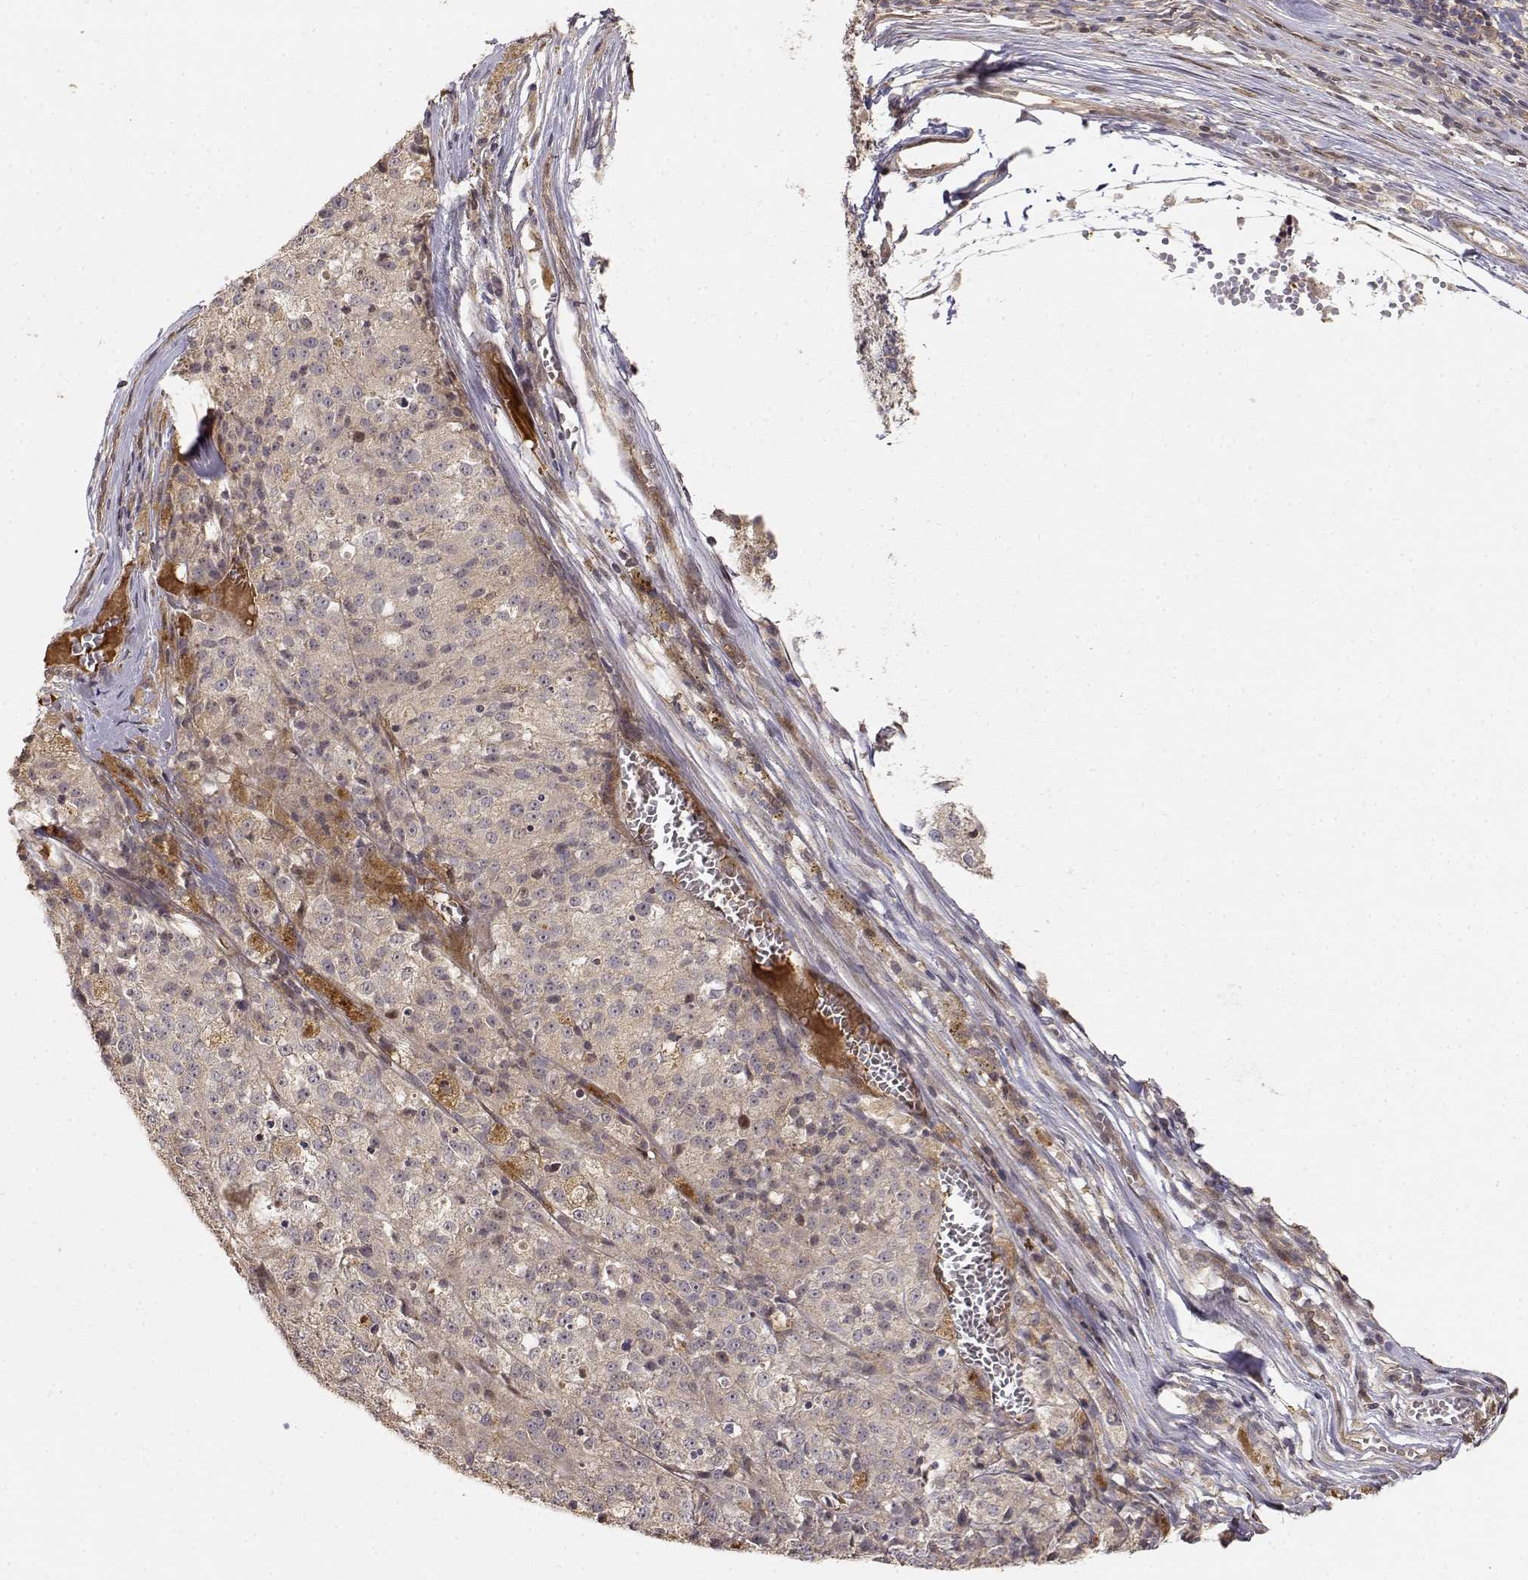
{"staining": {"intensity": "weak", "quantity": ">75%", "location": "cytoplasmic/membranous"}, "tissue": "melanoma", "cell_type": "Tumor cells", "image_type": "cancer", "snomed": [{"axis": "morphology", "description": "Malignant melanoma, Metastatic site"}, {"axis": "topography", "description": "Lymph node"}], "caption": "Approximately >75% of tumor cells in human malignant melanoma (metastatic site) reveal weak cytoplasmic/membranous protein positivity as visualized by brown immunohistochemical staining.", "gene": "PICK1", "patient": {"sex": "female", "age": 64}}